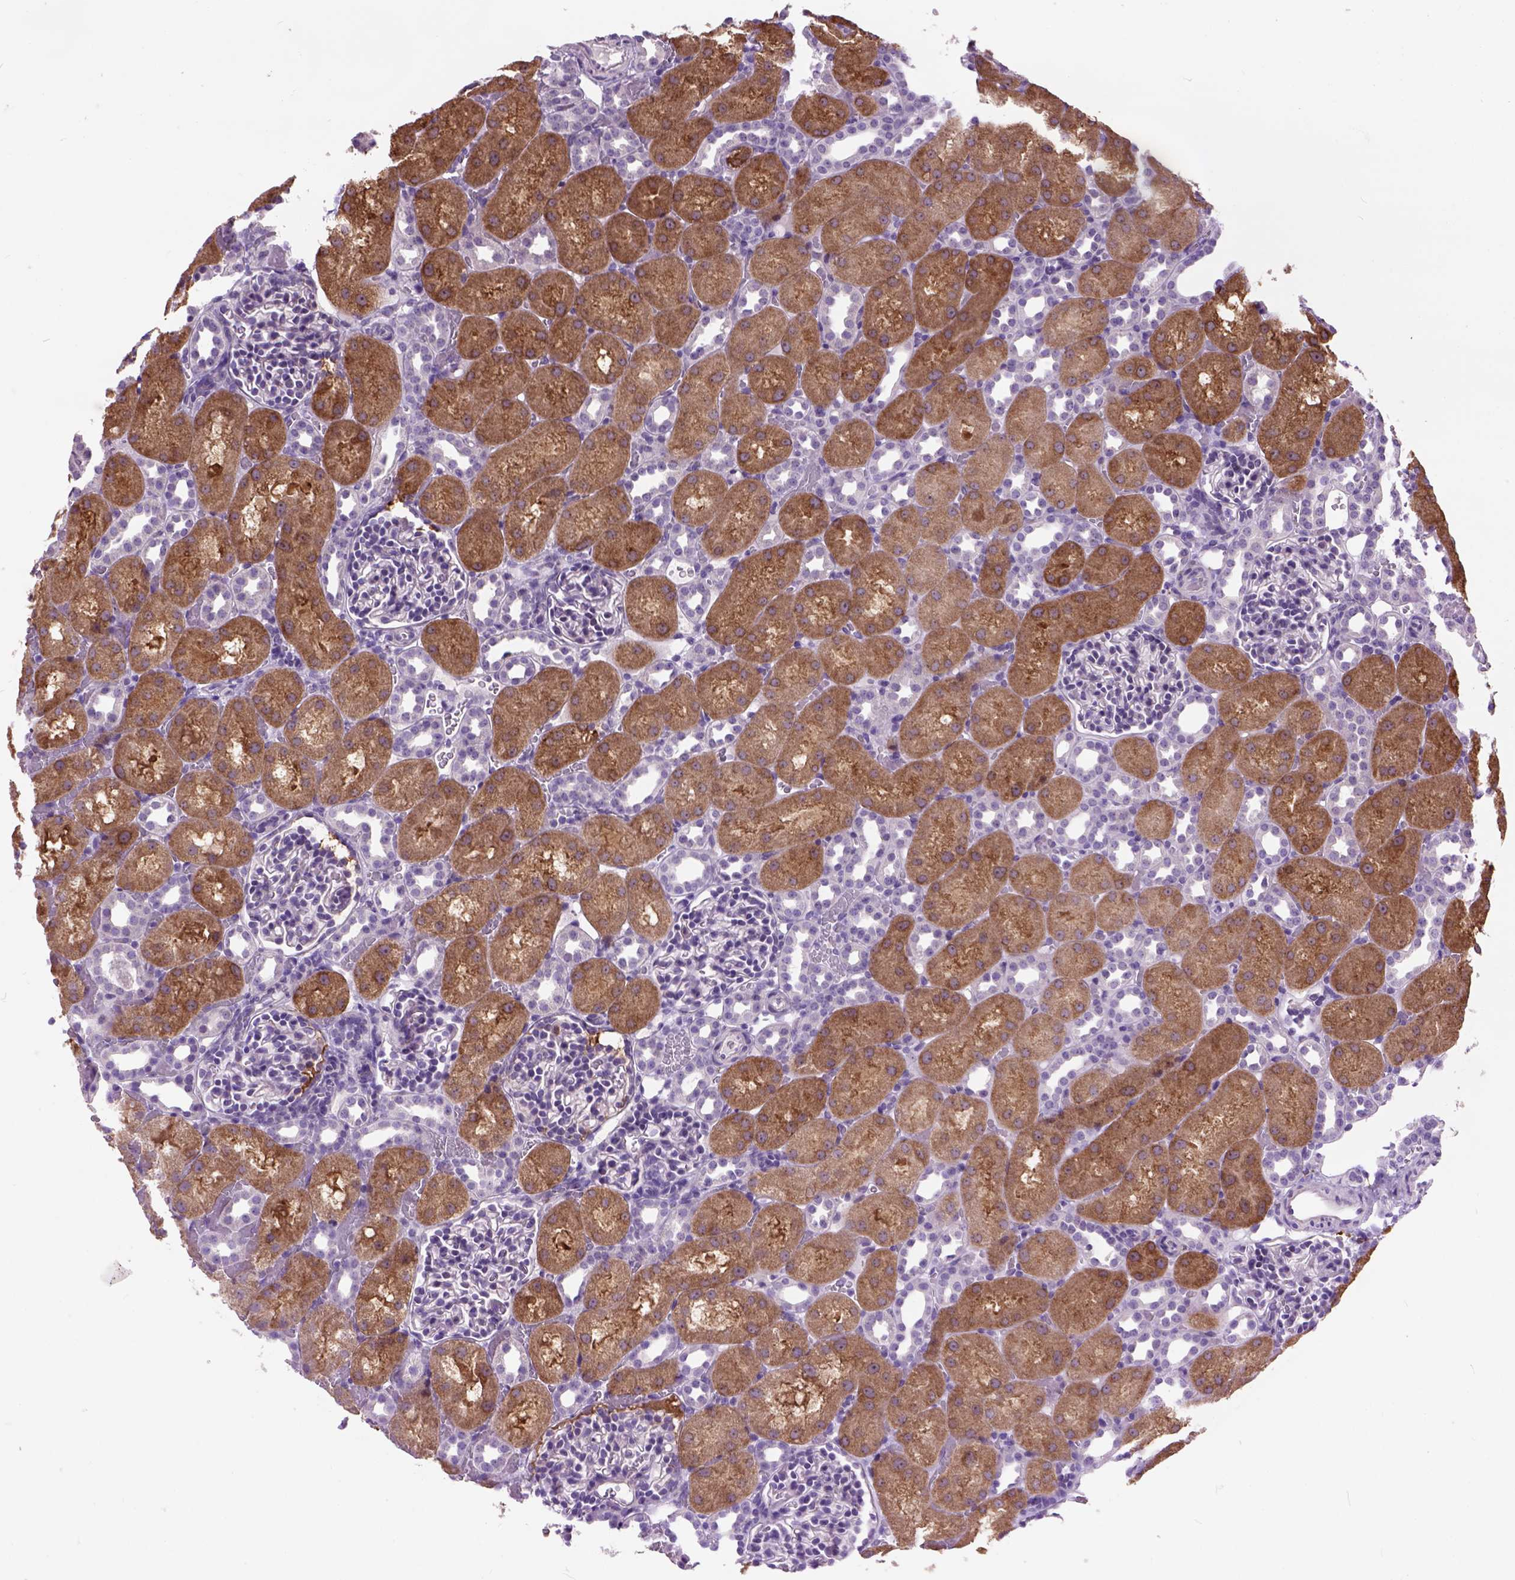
{"staining": {"intensity": "weak", "quantity": "<25%", "location": "cytoplasmic/membranous"}, "tissue": "kidney", "cell_type": "Cells in glomeruli", "image_type": "normal", "snomed": [{"axis": "morphology", "description": "Normal tissue, NOS"}, {"axis": "topography", "description": "Kidney"}], "caption": "Cells in glomeruli show no significant expression in unremarkable kidney. Nuclei are stained in blue.", "gene": "MAPT", "patient": {"sex": "male", "age": 1}}